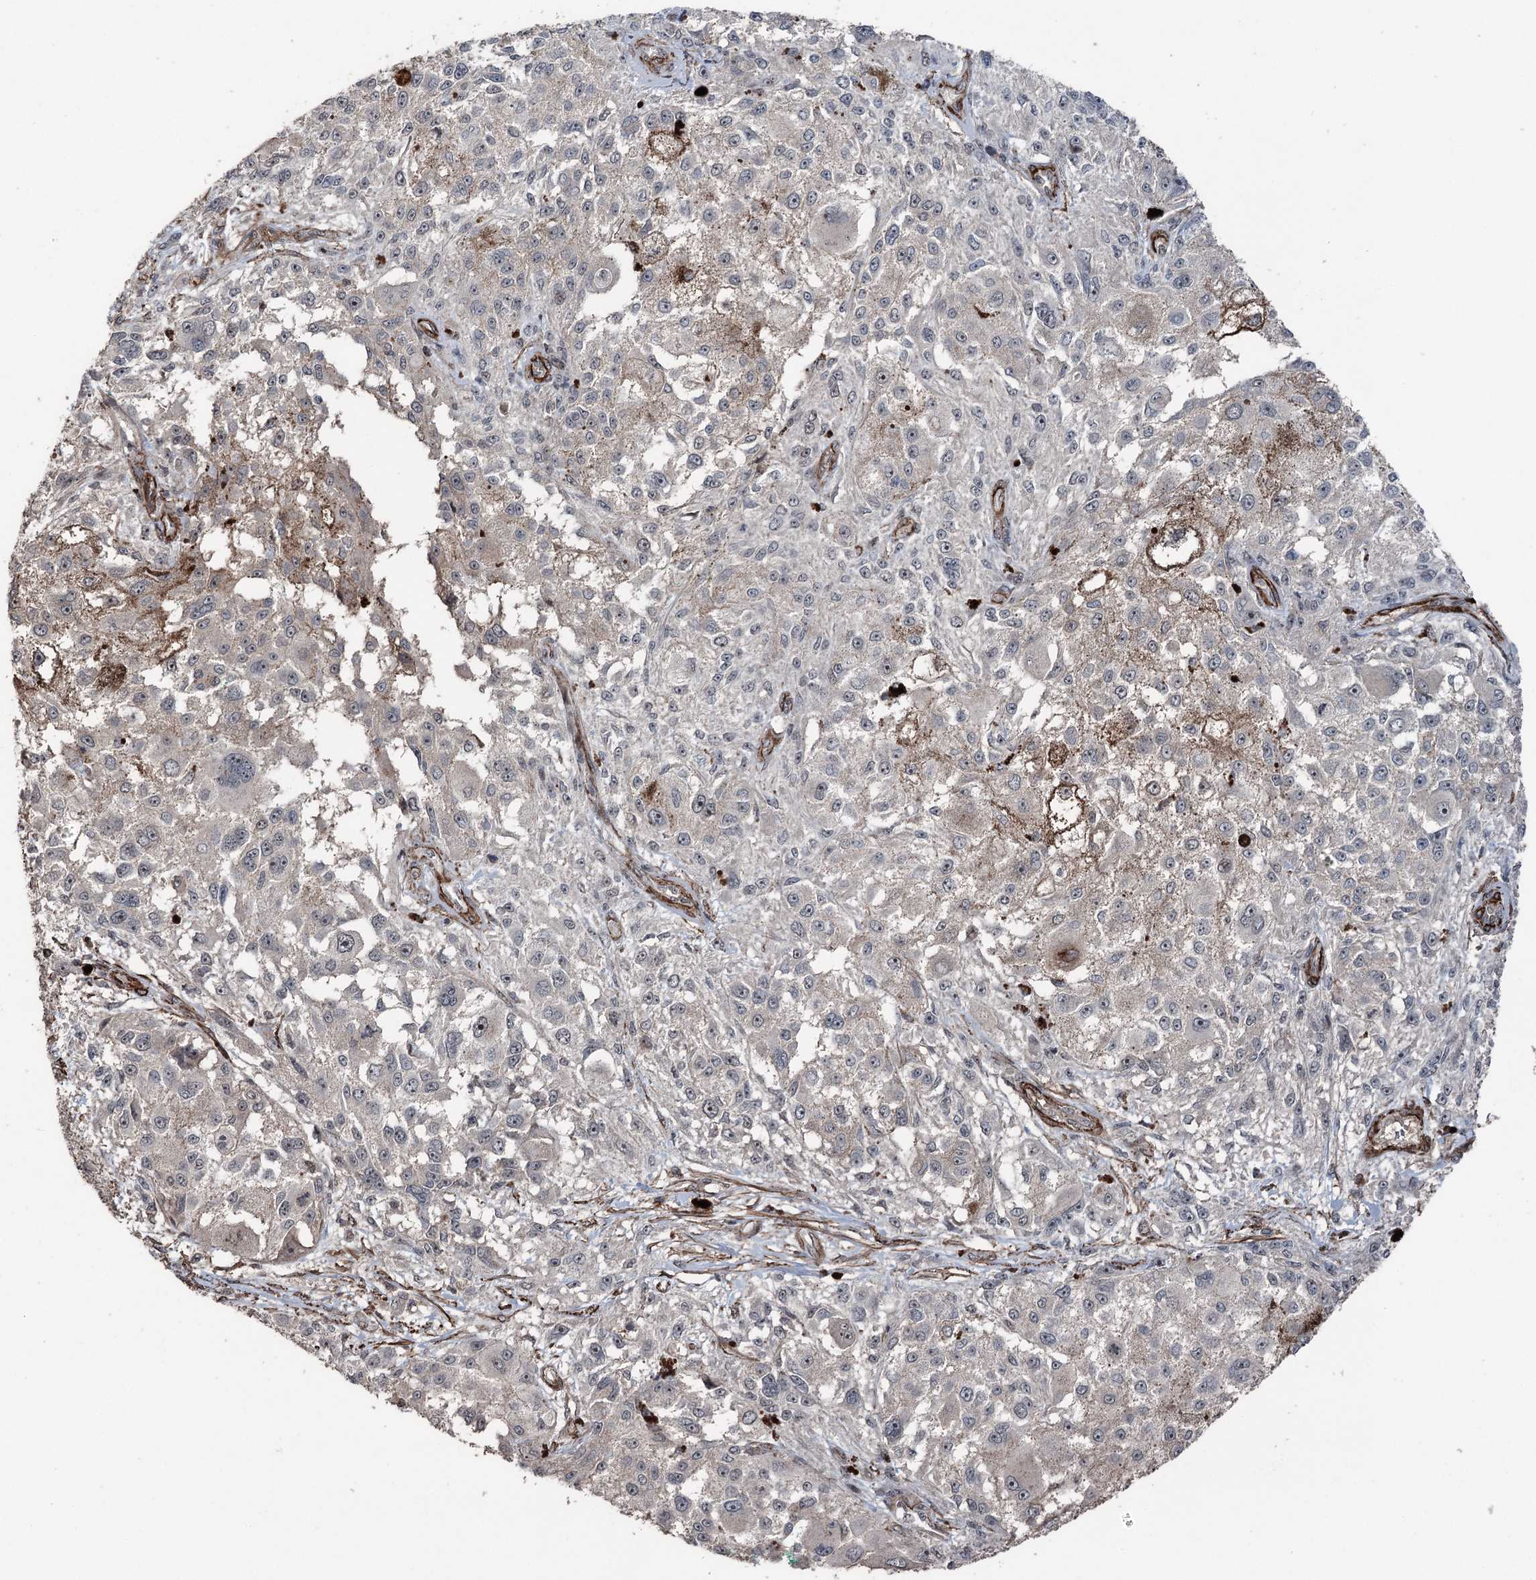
{"staining": {"intensity": "negative", "quantity": "none", "location": "none"}, "tissue": "melanoma", "cell_type": "Tumor cells", "image_type": "cancer", "snomed": [{"axis": "morphology", "description": "Necrosis, NOS"}, {"axis": "morphology", "description": "Malignant melanoma, NOS"}, {"axis": "topography", "description": "Skin"}], "caption": "Histopathology image shows no significant protein positivity in tumor cells of malignant melanoma.", "gene": "CCDC82", "patient": {"sex": "female", "age": 87}}